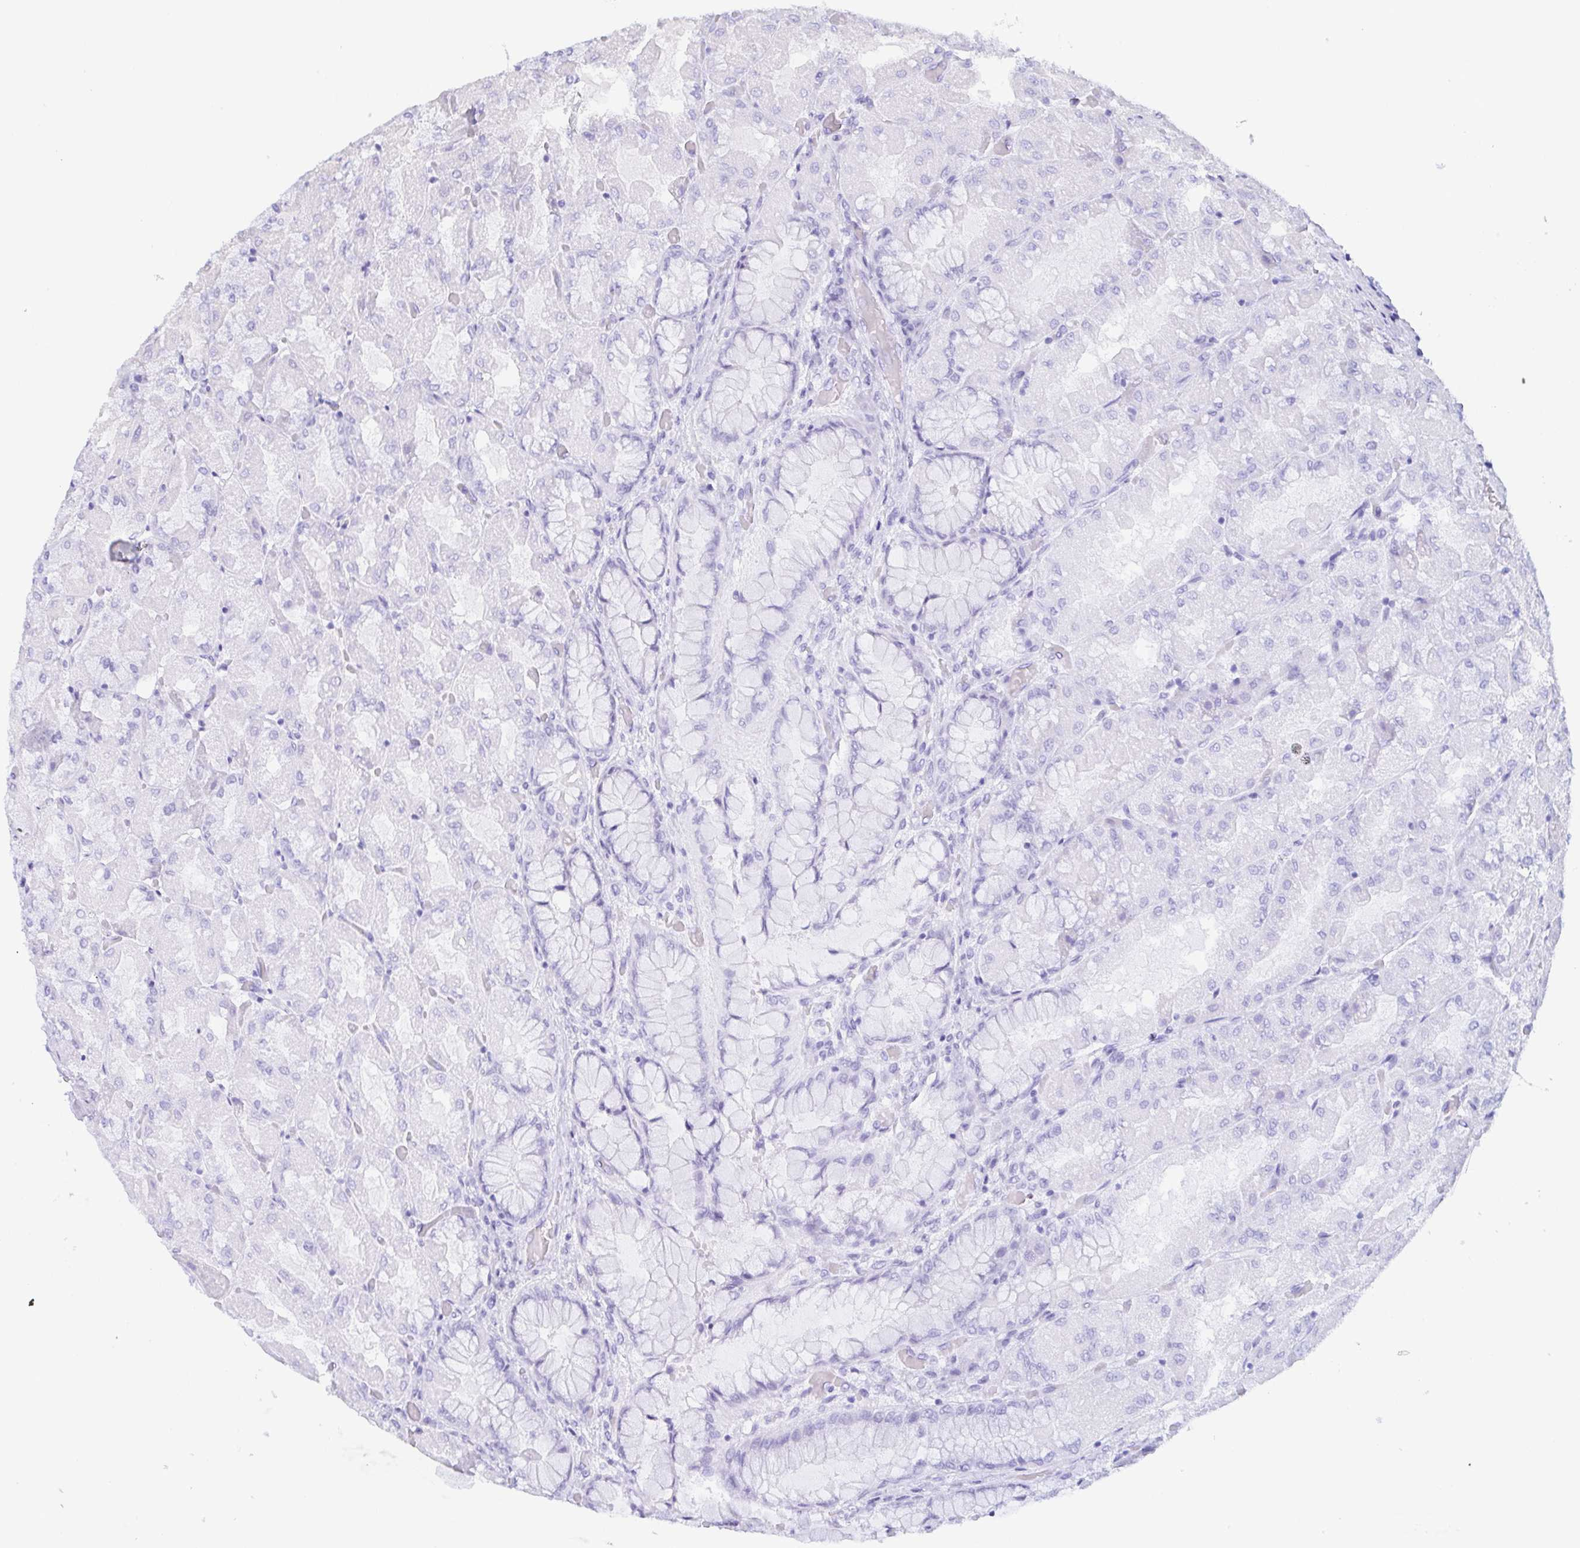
{"staining": {"intensity": "negative", "quantity": "none", "location": "none"}, "tissue": "stomach", "cell_type": "Glandular cells", "image_type": "normal", "snomed": [{"axis": "morphology", "description": "Normal tissue, NOS"}, {"axis": "topography", "description": "Stomach"}], "caption": "This is a micrograph of immunohistochemistry staining of benign stomach, which shows no expression in glandular cells.", "gene": "LDLRAD1", "patient": {"sex": "female", "age": 61}}